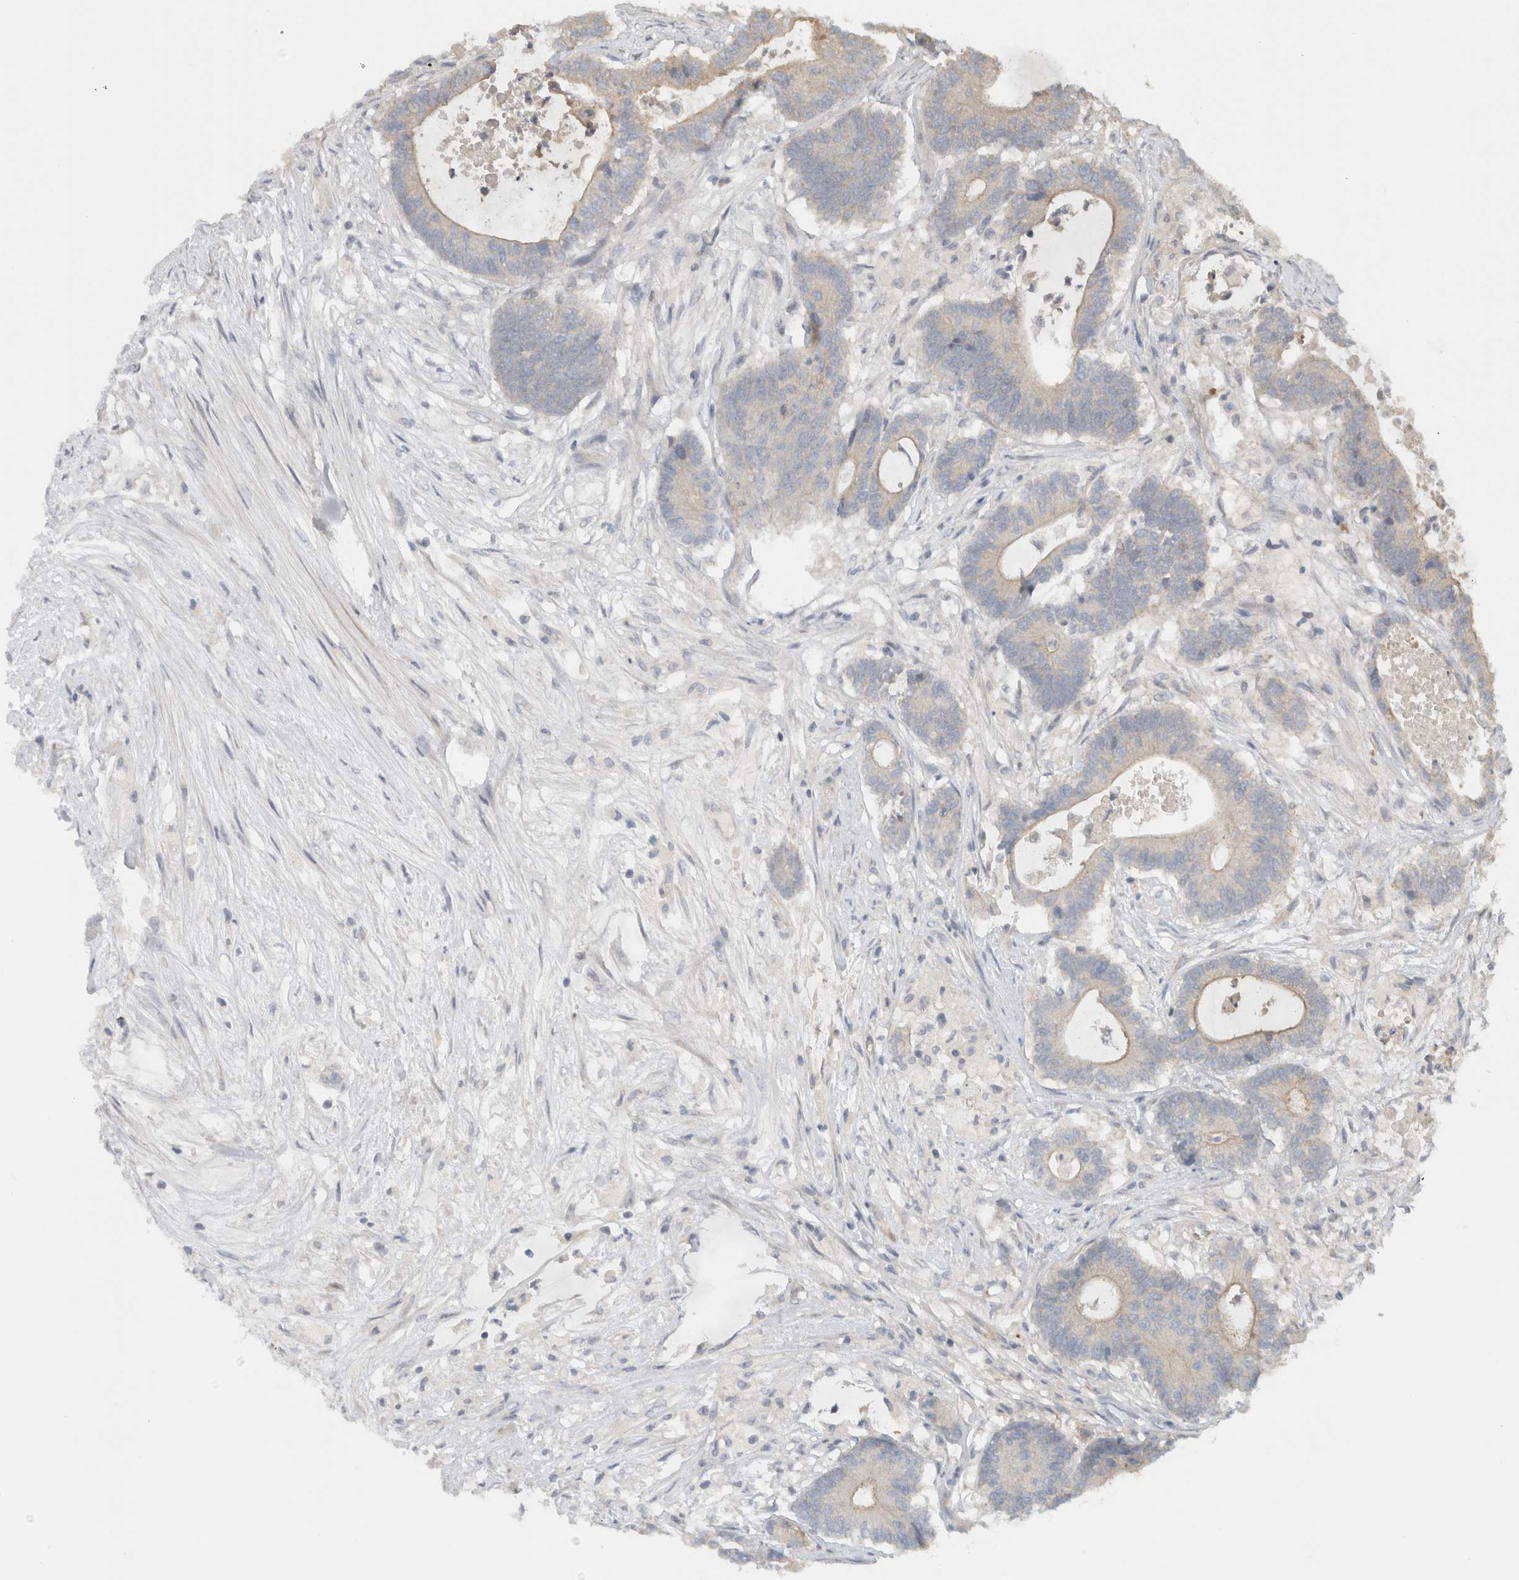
{"staining": {"intensity": "weak", "quantity": "<25%", "location": "cytoplasmic/membranous"}, "tissue": "colorectal cancer", "cell_type": "Tumor cells", "image_type": "cancer", "snomed": [{"axis": "morphology", "description": "Adenocarcinoma, NOS"}, {"axis": "topography", "description": "Colon"}], "caption": "IHC image of neoplastic tissue: human adenocarcinoma (colorectal) stained with DAB reveals no significant protein expression in tumor cells.", "gene": "ERCC6L2", "patient": {"sex": "female", "age": 84}}